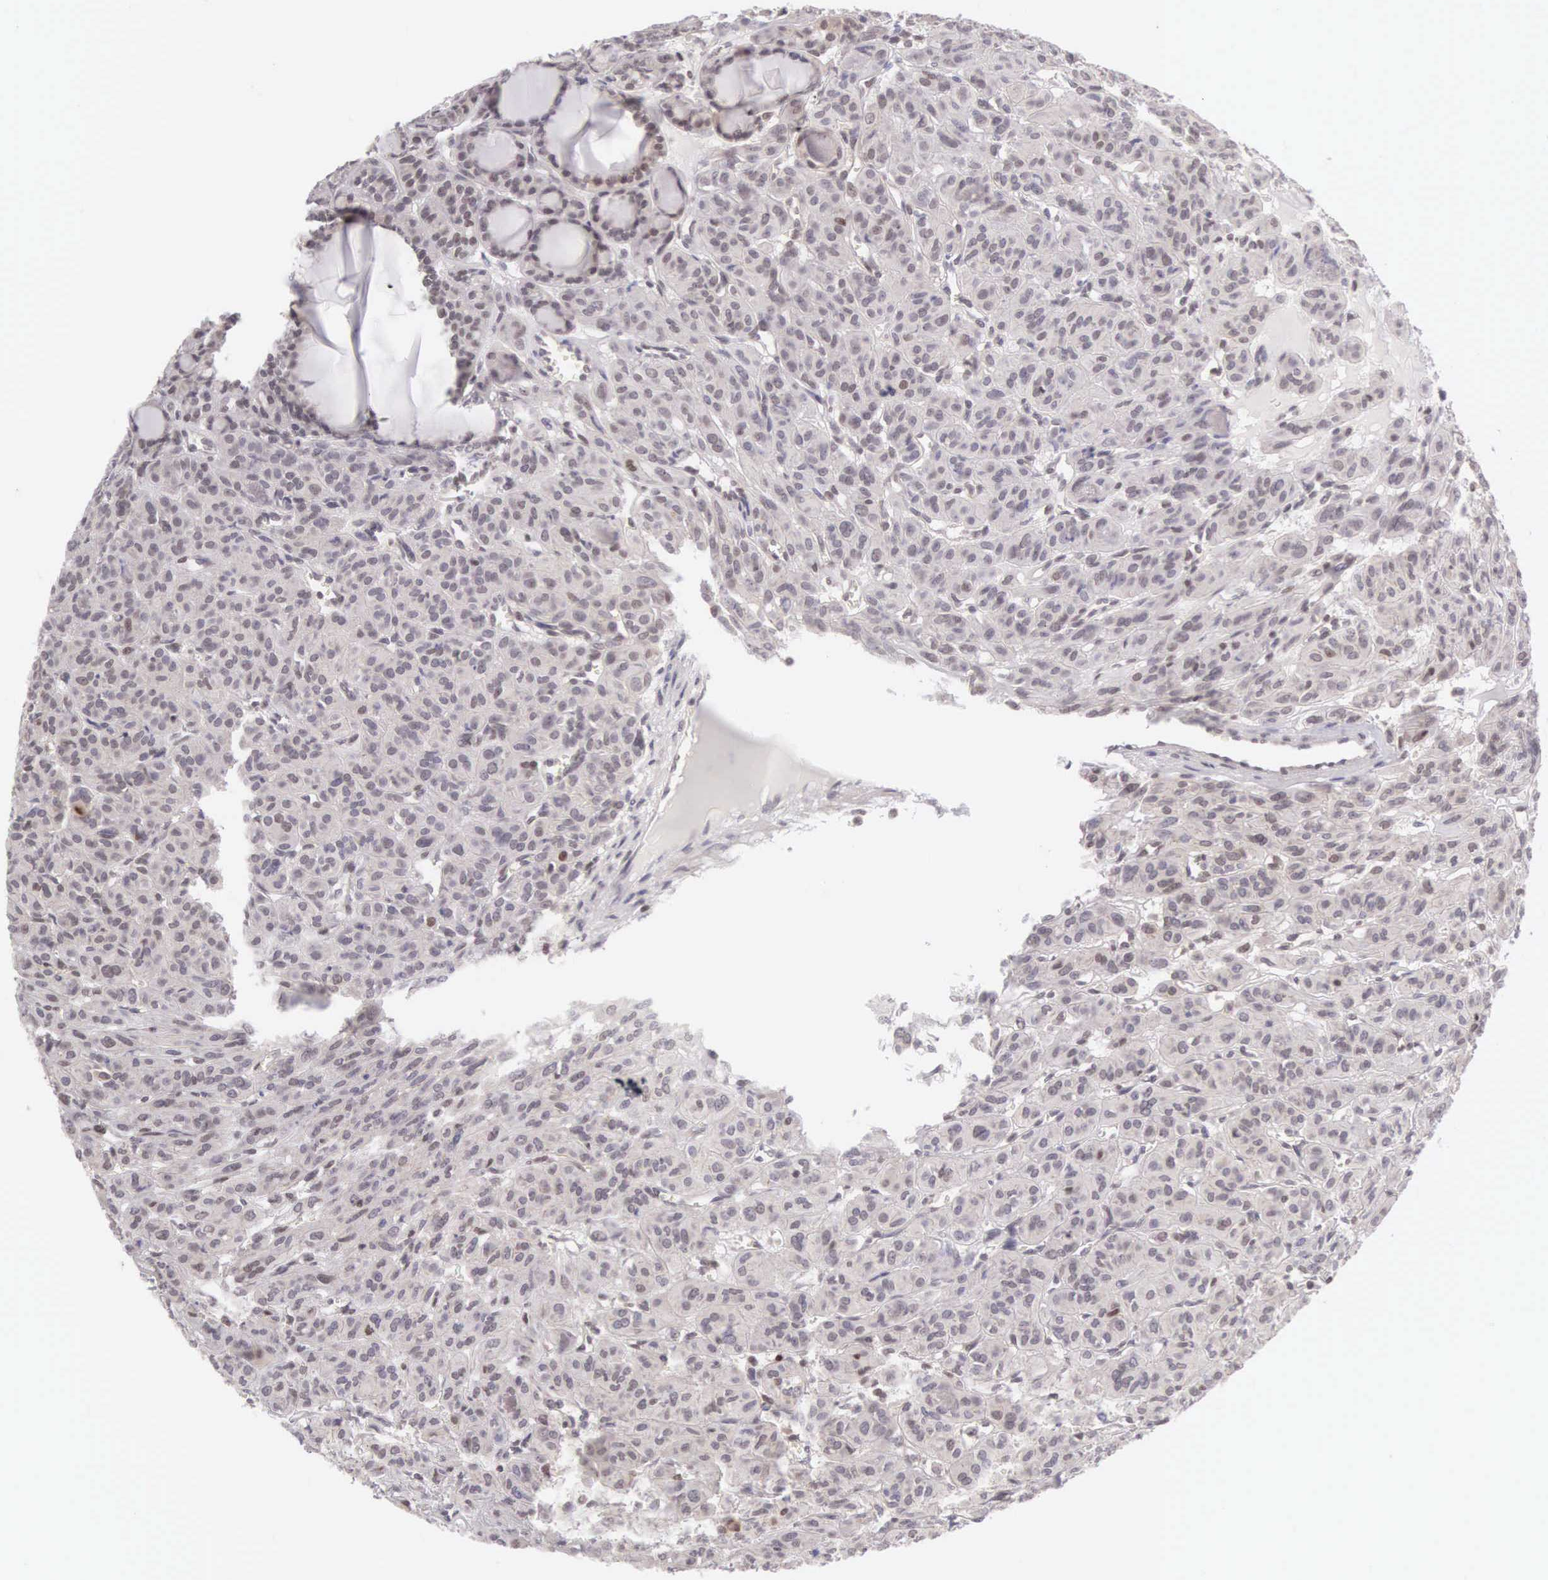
{"staining": {"intensity": "weak", "quantity": "<25%", "location": "nuclear"}, "tissue": "thyroid cancer", "cell_type": "Tumor cells", "image_type": "cancer", "snomed": [{"axis": "morphology", "description": "Follicular adenoma carcinoma, NOS"}, {"axis": "topography", "description": "Thyroid gland"}], "caption": "IHC image of human thyroid cancer (follicular adenoma carcinoma) stained for a protein (brown), which shows no expression in tumor cells.", "gene": "CCDC117", "patient": {"sex": "female", "age": 71}}